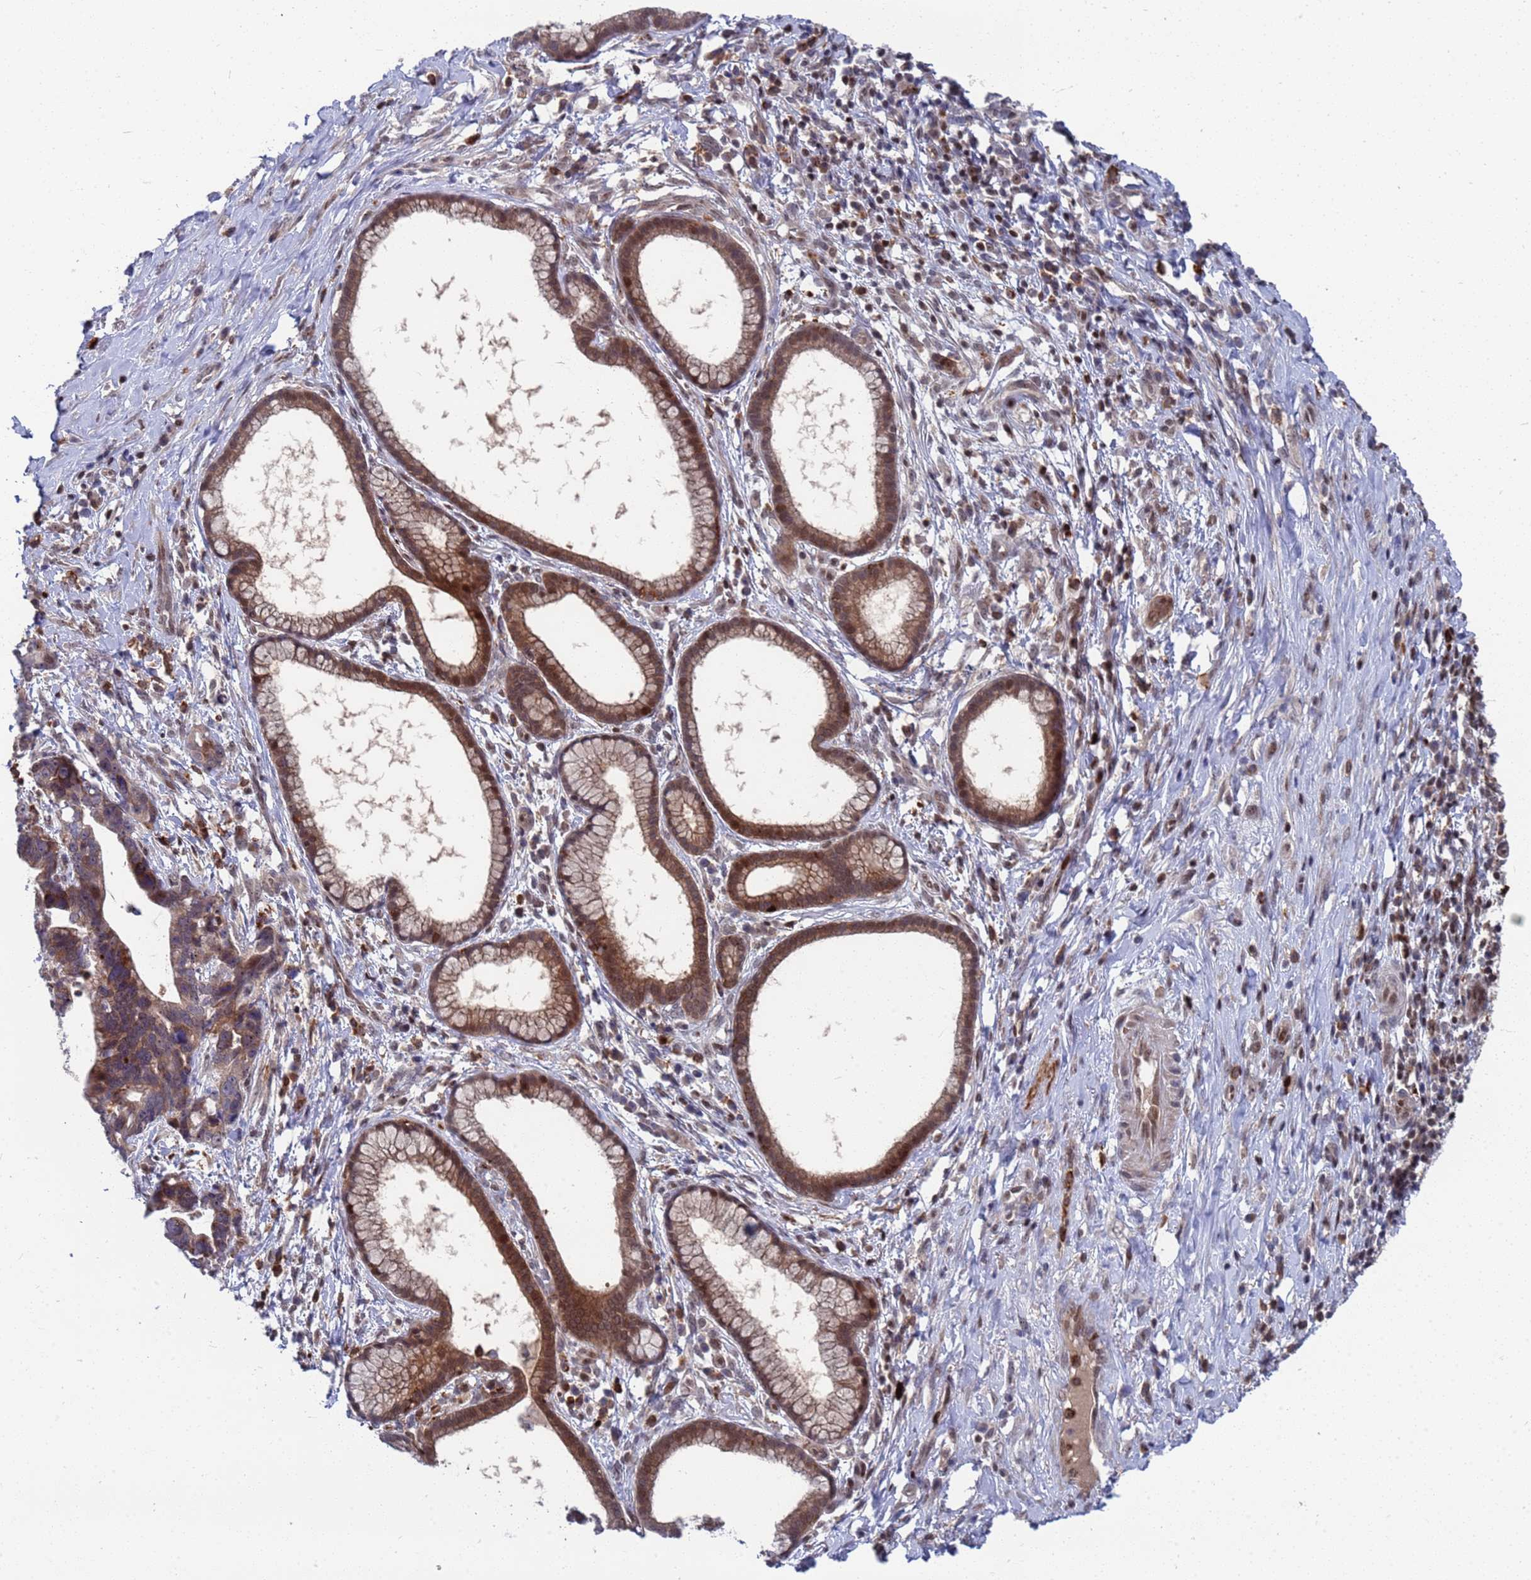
{"staining": {"intensity": "moderate", "quantity": ">75%", "location": "cytoplasmic/membranous,nuclear"}, "tissue": "pancreatic cancer", "cell_type": "Tumor cells", "image_type": "cancer", "snomed": [{"axis": "morphology", "description": "Adenocarcinoma, NOS"}, {"axis": "topography", "description": "Pancreas"}], "caption": "The immunohistochemical stain shows moderate cytoplasmic/membranous and nuclear positivity in tumor cells of pancreatic adenocarcinoma tissue.", "gene": "TMBIM6", "patient": {"sex": "female", "age": 83}}